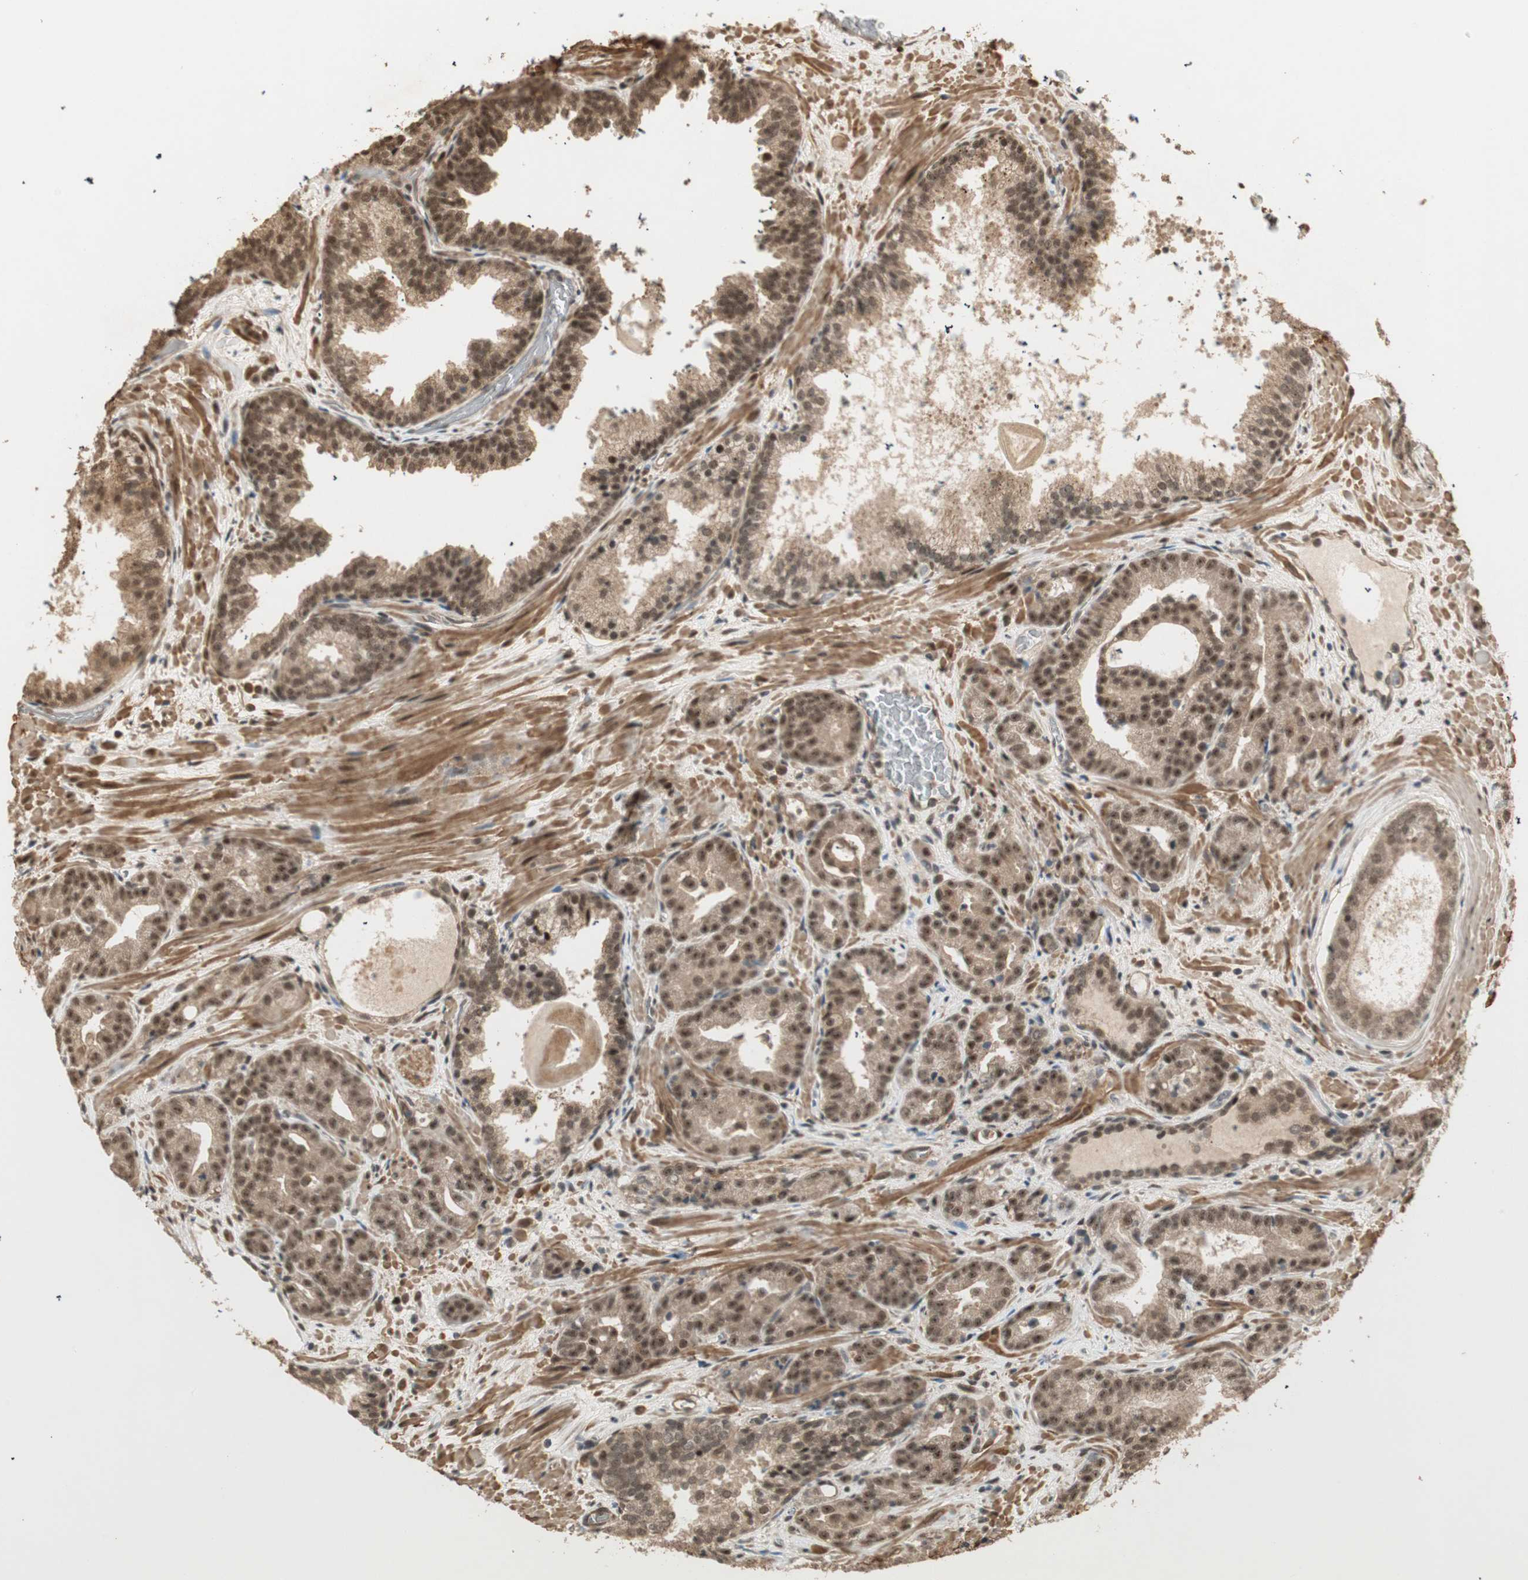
{"staining": {"intensity": "moderate", "quantity": ">75%", "location": "cytoplasmic/membranous,nuclear"}, "tissue": "prostate cancer", "cell_type": "Tumor cells", "image_type": "cancer", "snomed": [{"axis": "morphology", "description": "Adenocarcinoma, Low grade"}, {"axis": "topography", "description": "Prostate"}], "caption": "Protein analysis of prostate low-grade adenocarcinoma tissue shows moderate cytoplasmic/membranous and nuclear staining in approximately >75% of tumor cells. The staining is performed using DAB (3,3'-diaminobenzidine) brown chromogen to label protein expression. The nuclei are counter-stained blue using hematoxylin.", "gene": "ZSCAN31", "patient": {"sex": "male", "age": 63}}